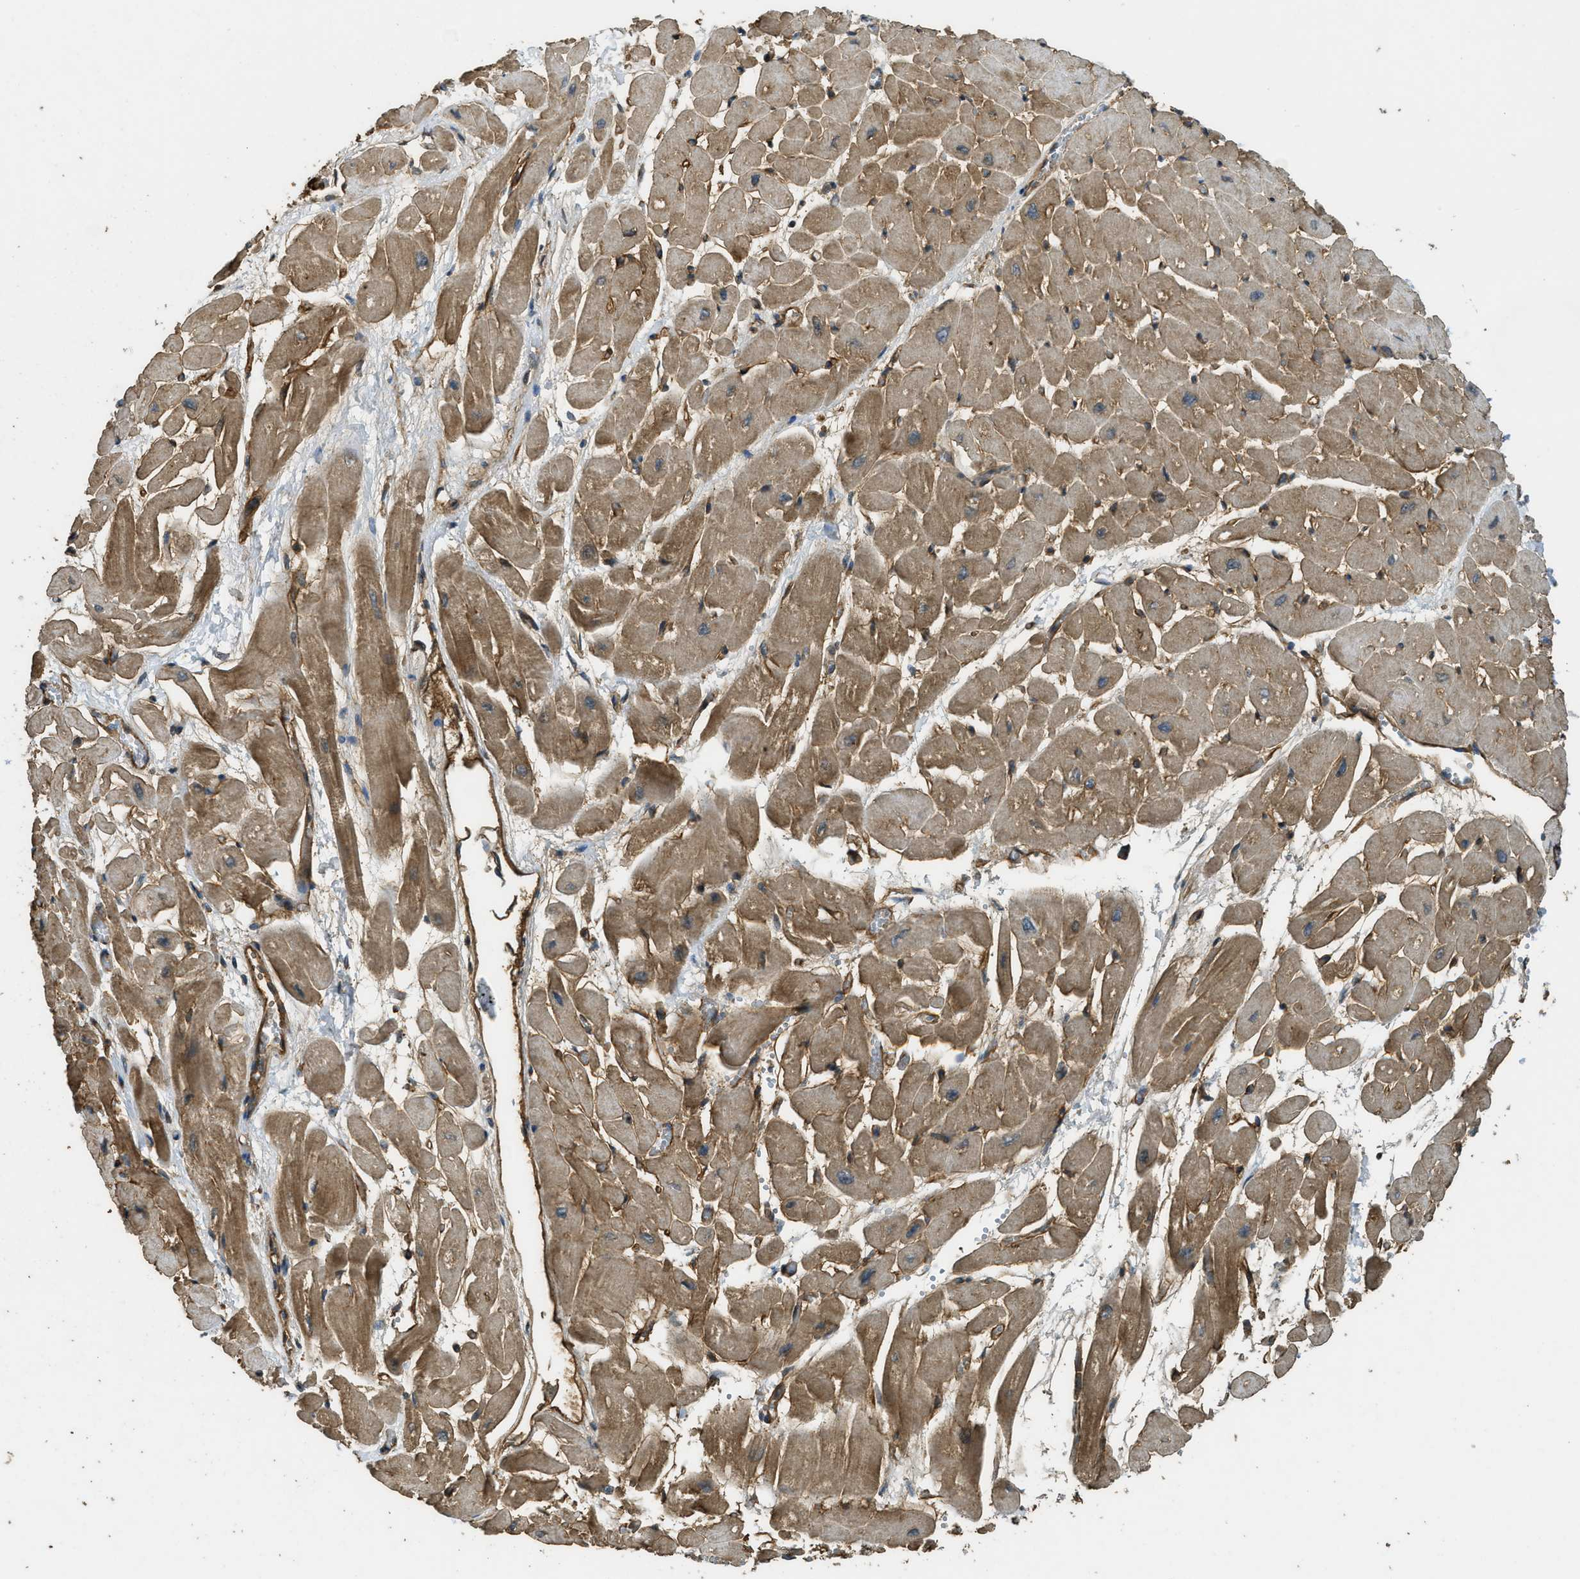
{"staining": {"intensity": "moderate", "quantity": ">75%", "location": "cytoplasmic/membranous"}, "tissue": "heart muscle", "cell_type": "Cardiomyocytes", "image_type": "normal", "snomed": [{"axis": "morphology", "description": "Normal tissue, NOS"}, {"axis": "topography", "description": "Heart"}], "caption": "Brown immunohistochemical staining in benign heart muscle displays moderate cytoplasmic/membranous expression in about >75% of cardiomyocytes.", "gene": "PPP6R3", "patient": {"sex": "male", "age": 45}}